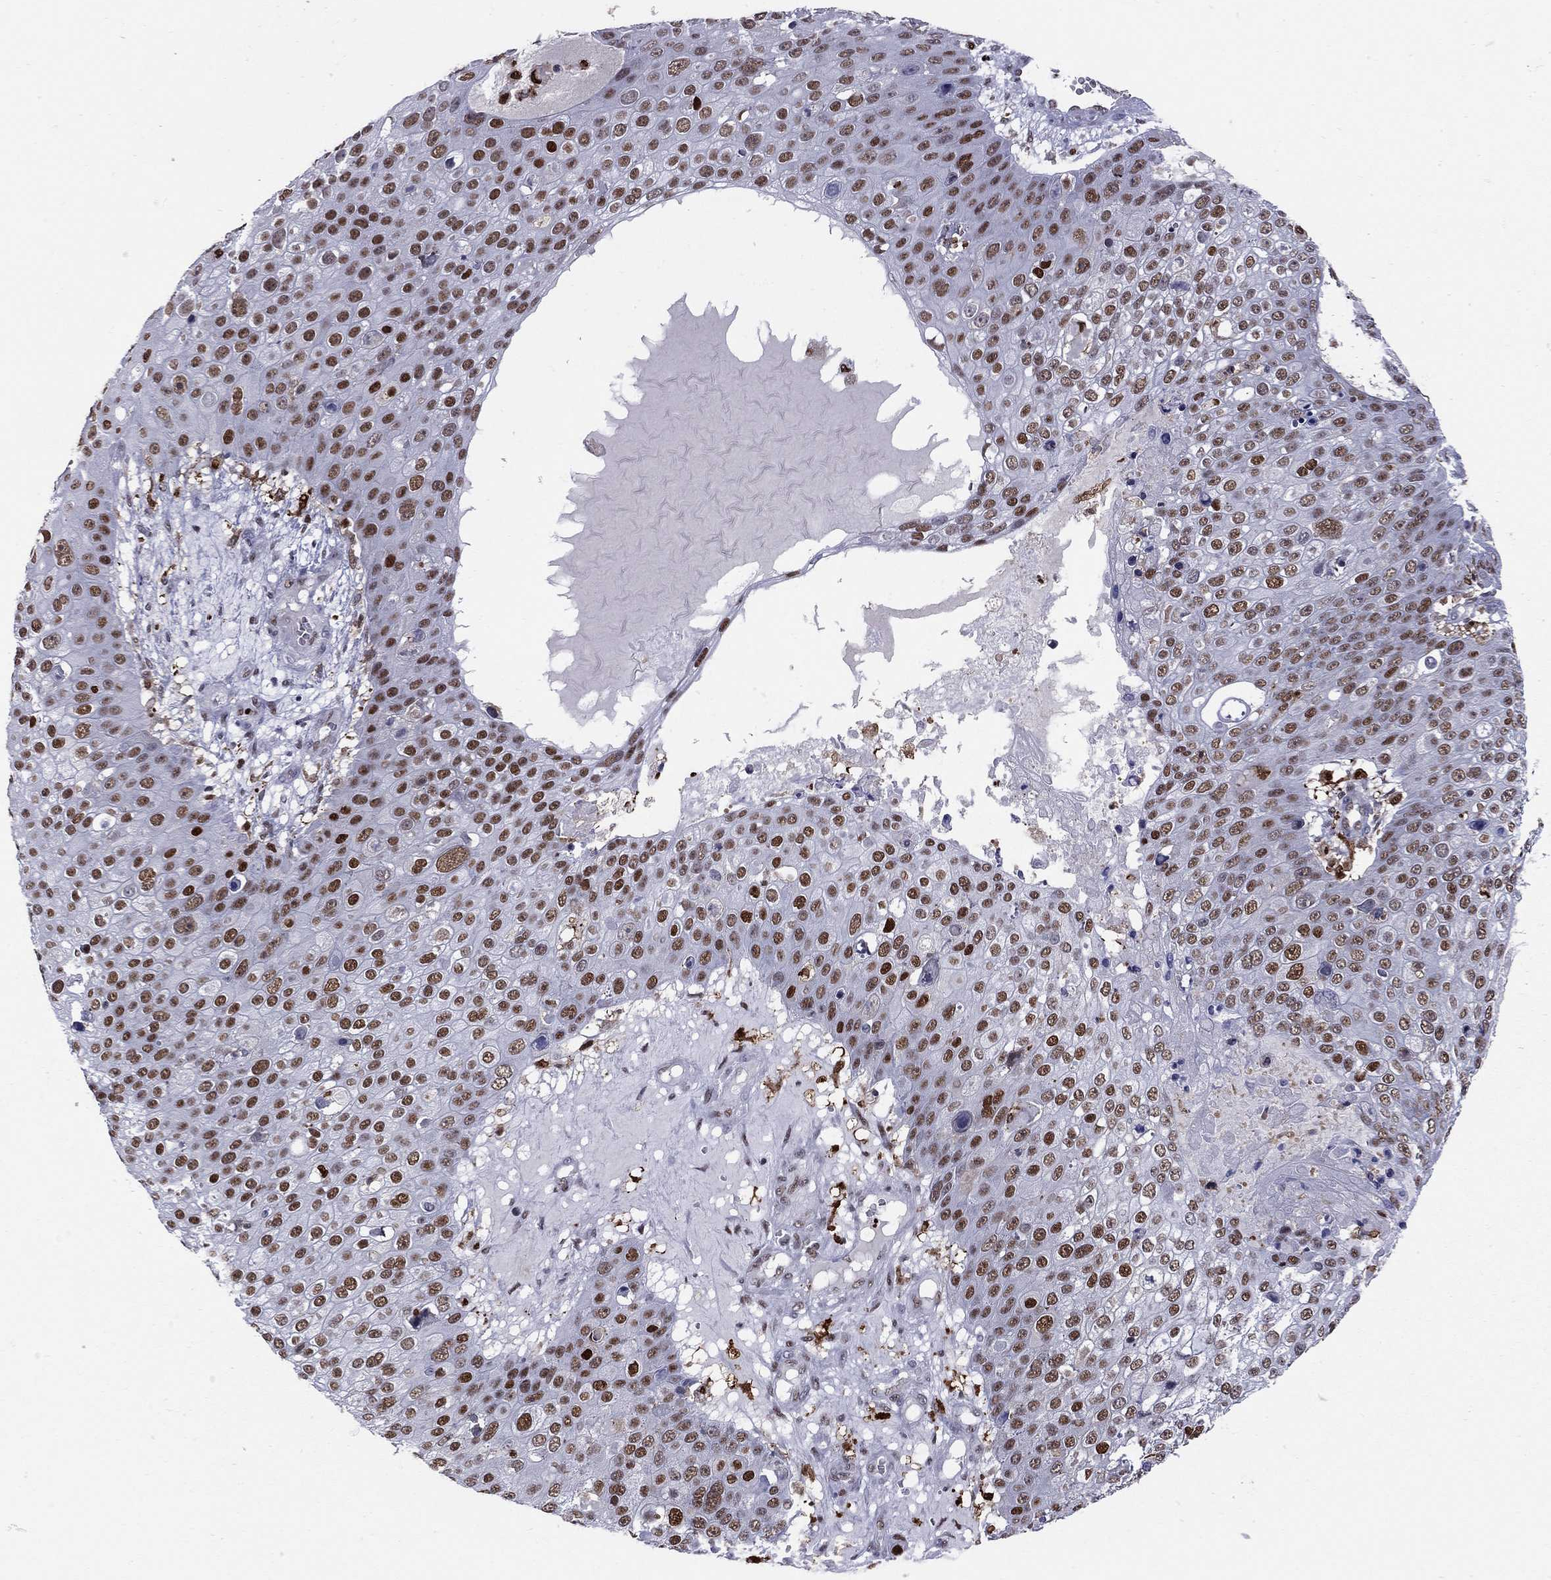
{"staining": {"intensity": "strong", "quantity": ">75%", "location": "nuclear"}, "tissue": "skin cancer", "cell_type": "Tumor cells", "image_type": "cancer", "snomed": [{"axis": "morphology", "description": "Squamous cell carcinoma, NOS"}, {"axis": "topography", "description": "Skin"}], "caption": "Immunohistochemistry histopathology image of neoplastic tissue: human skin squamous cell carcinoma stained using immunohistochemistry displays high levels of strong protein expression localized specifically in the nuclear of tumor cells, appearing as a nuclear brown color.", "gene": "PCGF3", "patient": {"sex": "male", "age": 71}}